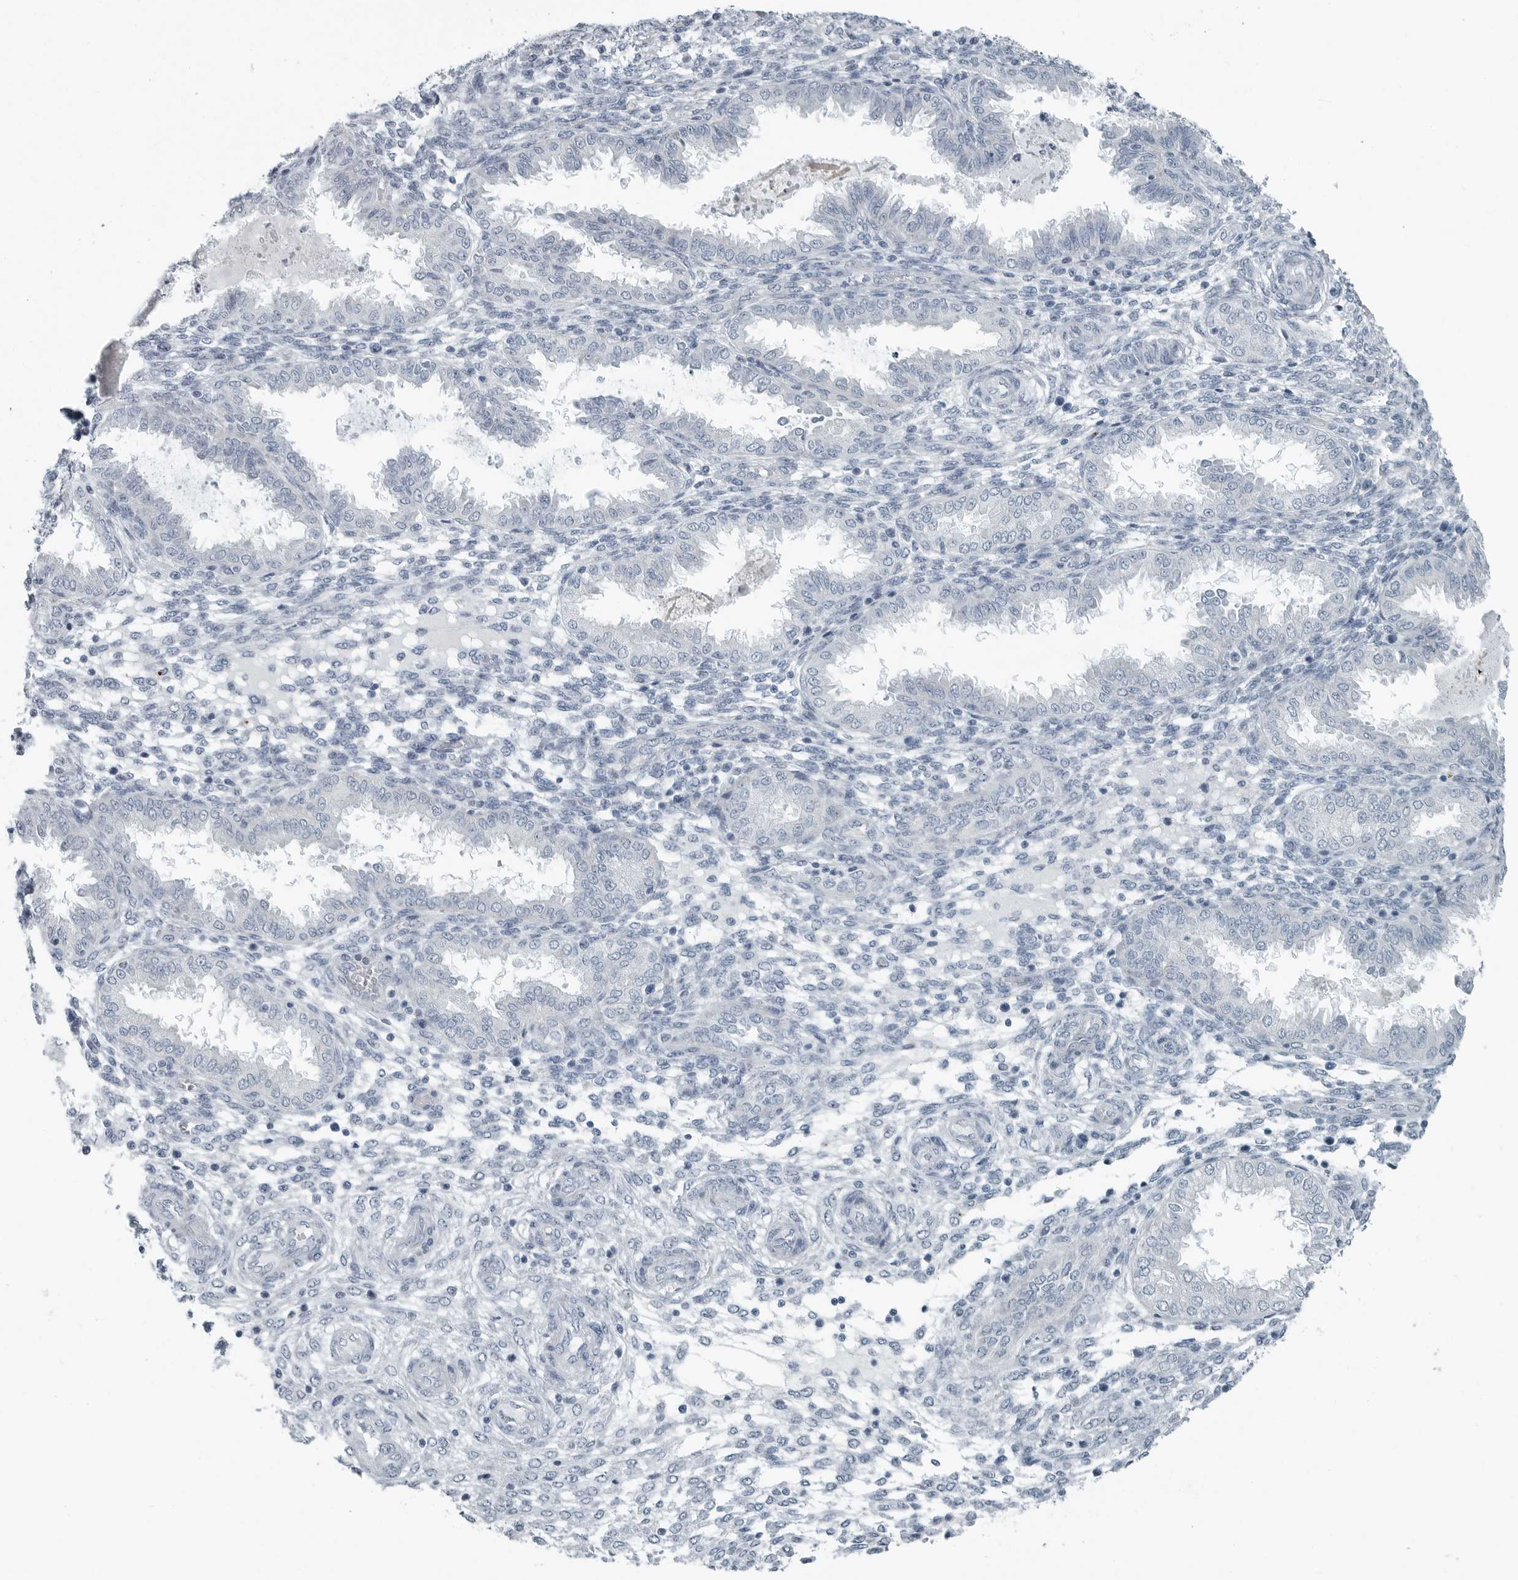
{"staining": {"intensity": "negative", "quantity": "none", "location": "none"}, "tissue": "endometrium", "cell_type": "Cells in endometrial stroma", "image_type": "normal", "snomed": [{"axis": "morphology", "description": "Normal tissue, NOS"}, {"axis": "topography", "description": "Endometrium"}], "caption": "Protein analysis of unremarkable endometrium reveals no significant staining in cells in endometrial stroma.", "gene": "ZPBP2", "patient": {"sex": "female", "age": 33}}